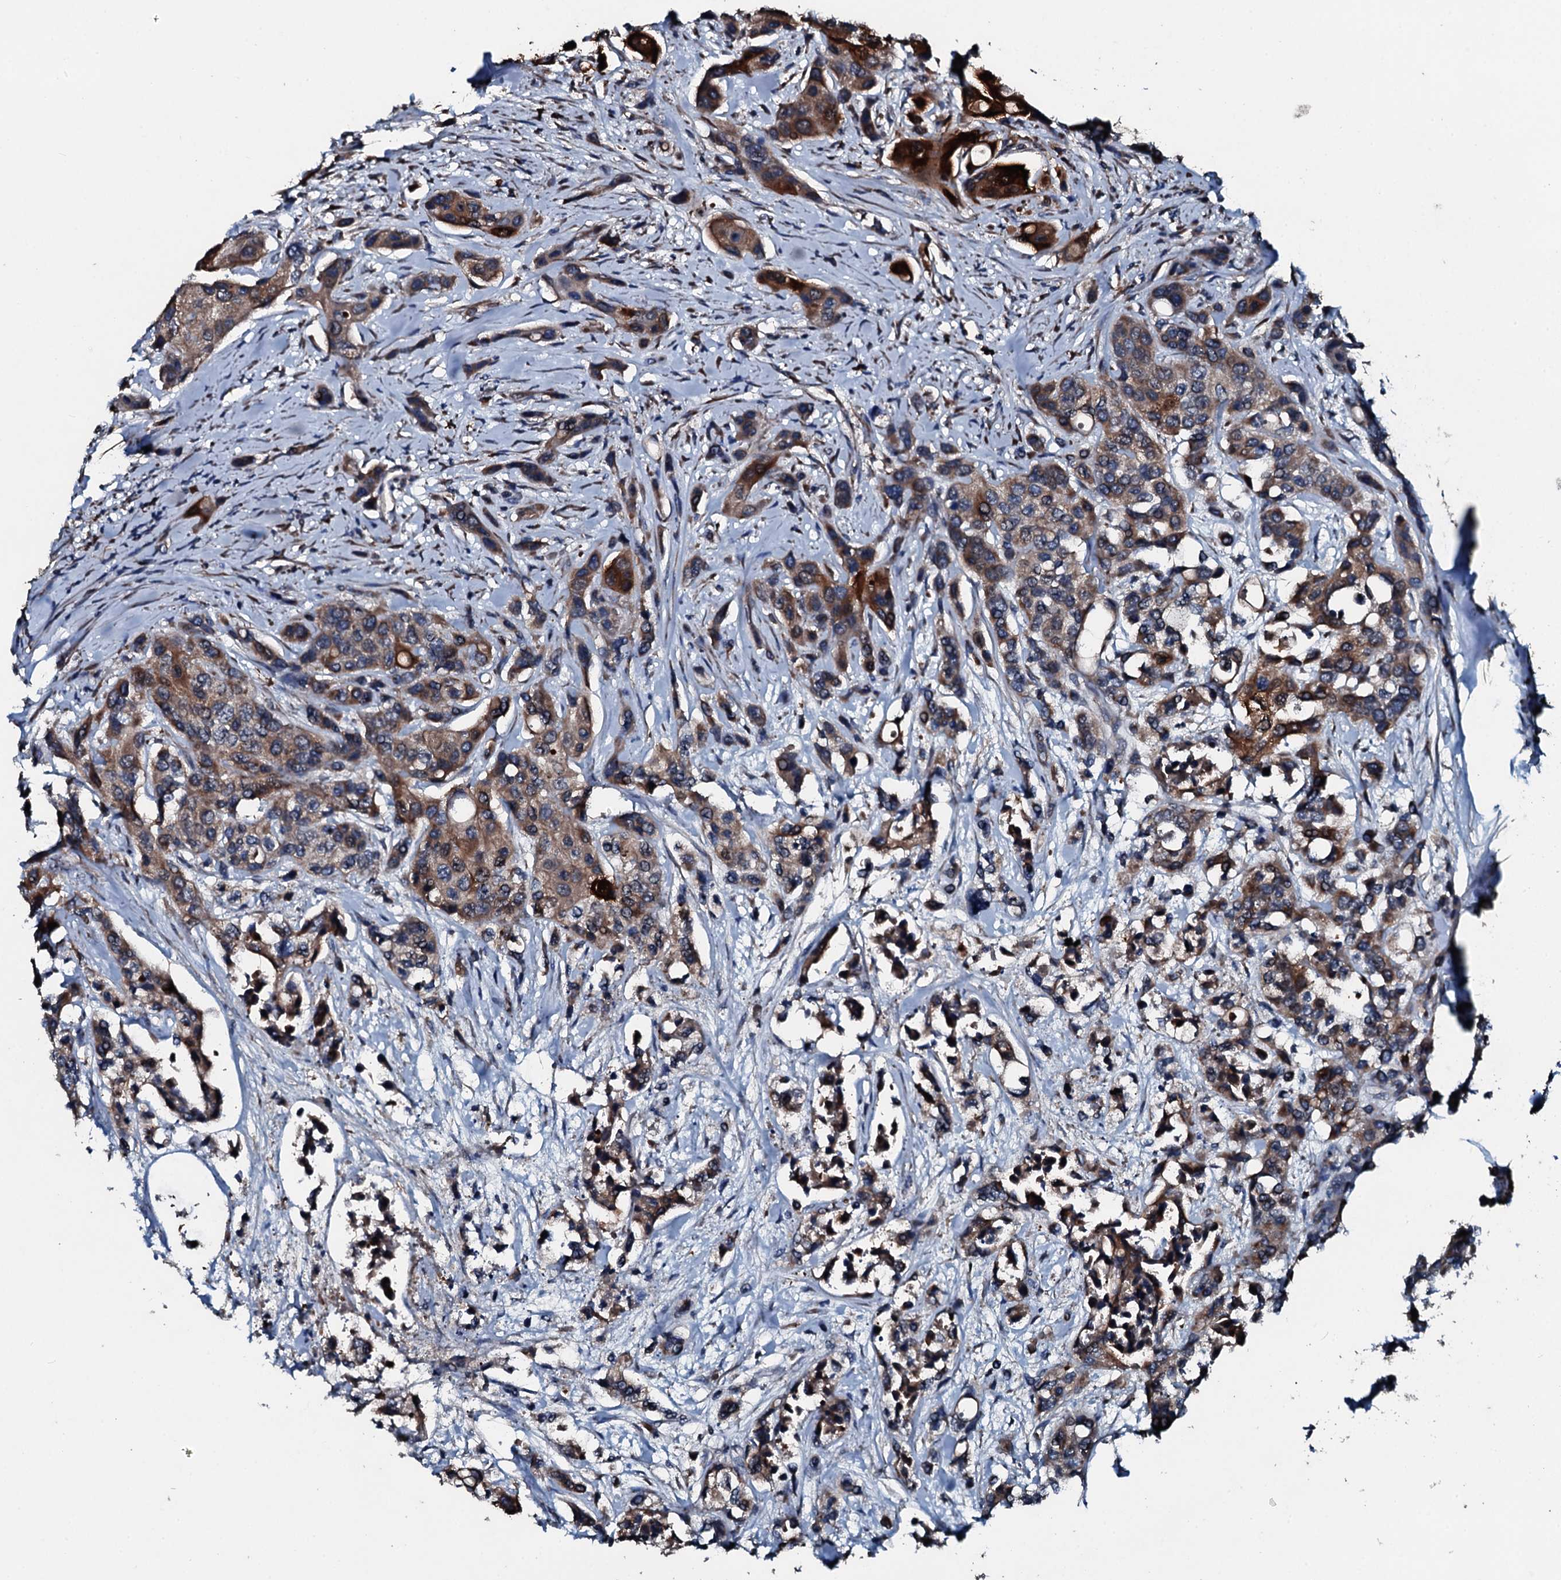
{"staining": {"intensity": "strong", "quantity": "25%-75%", "location": "cytoplasmic/membranous"}, "tissue": "urothelial cancer", "cell_type": "Tumor cells", "image_type": "cancer", "snomed": [{"axis": "morphology", "description": "Normal tissue, NOS"}, {"axis": "morphology", "description": "Urothelial carcinoma, High grade"}, {"axis": "topography", "description": "Vascular tissue"}, {"axis": "topography", "description": "Urinary bladder"}], "caption": "Tumor cells exhibit high levels of strong cytoplasmic/membranous positivity in approximately 25%-75% of cells in human high-grade urothelial carcinoma.", "gene": "ACSS3", "patient": {"sex": "female", "age": 56}}